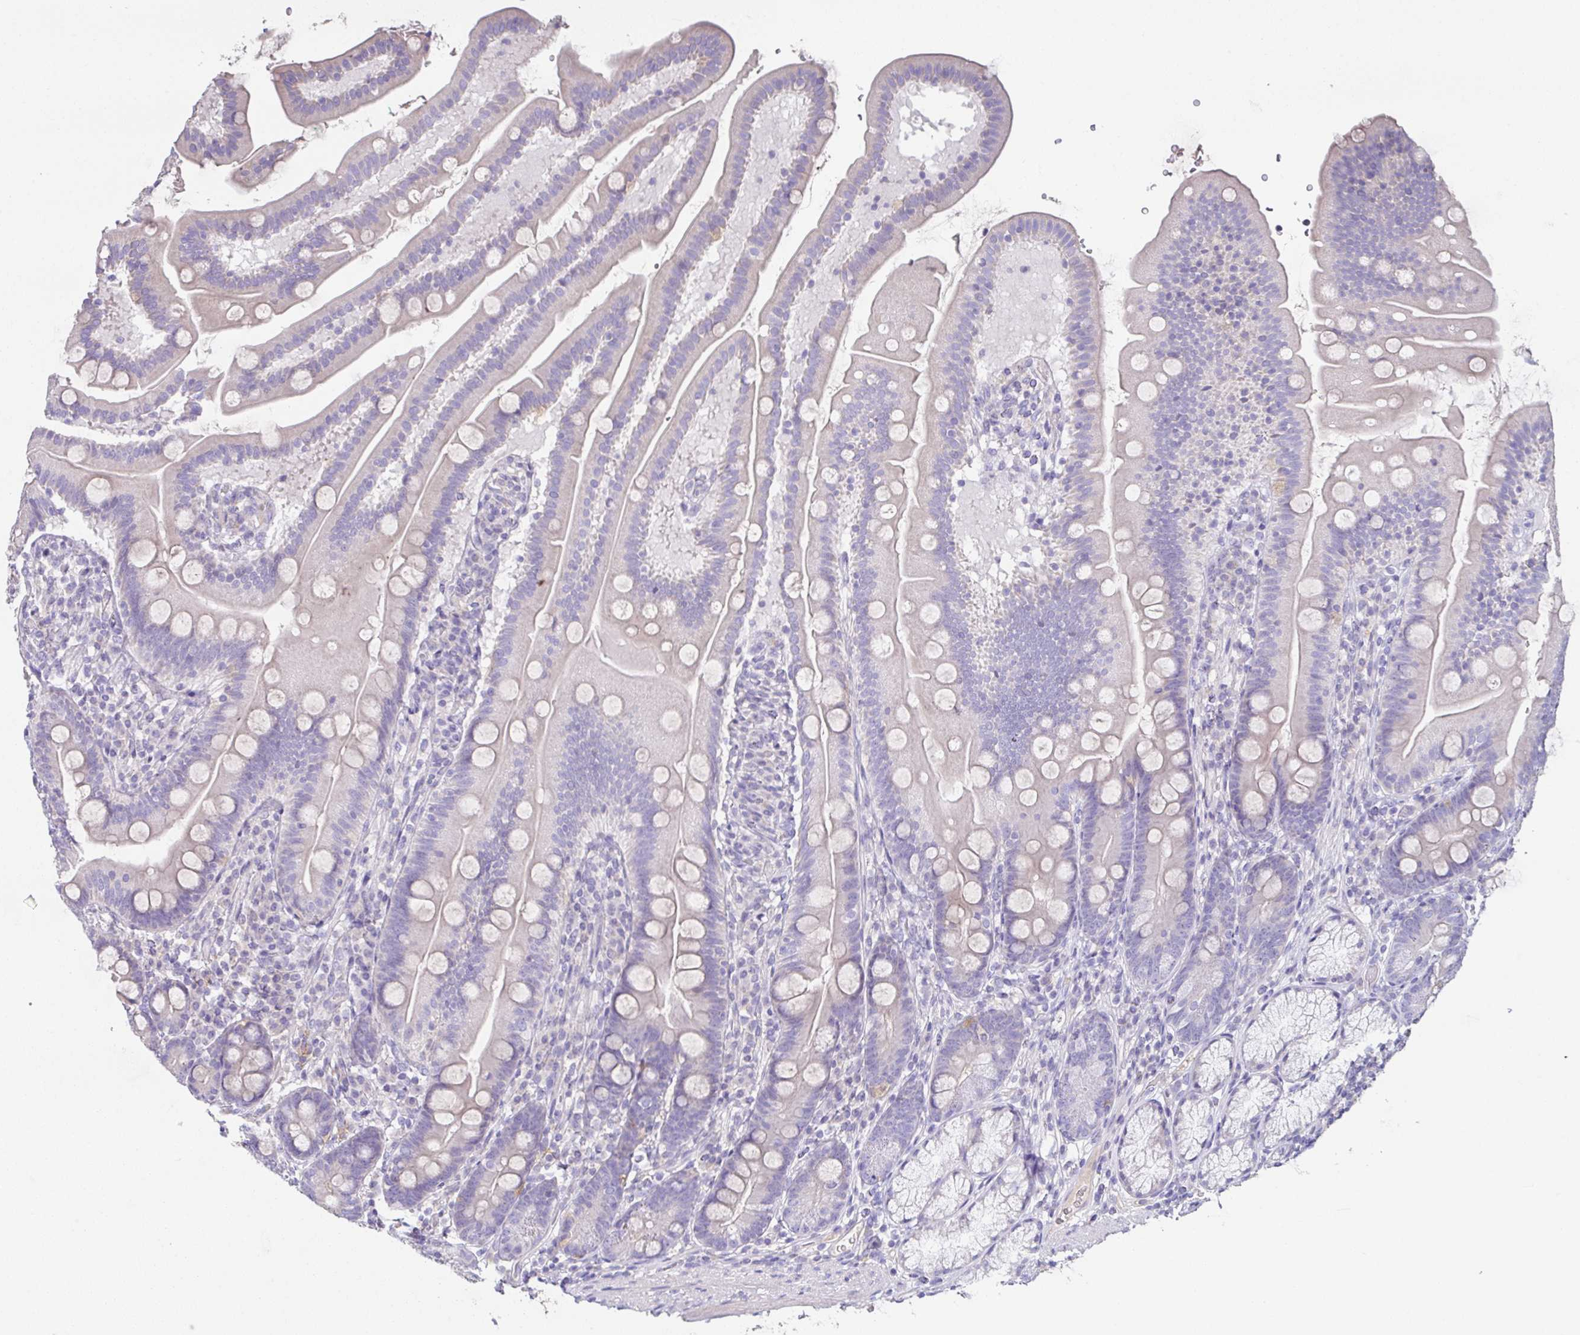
{"staining": {"intensity": "negative", "quantity": "none", "location": "none"}, "tissue": "duodenum", "cell_type": "Glandular cells", "image_type": "normal", "snomed": [{"axis": "morphology", "description": "Normal tissue, NOS"}, {"axis": "topography", "description": "Duodenum"}], "caption": "IHC micrograph of normal duodenum: duodenum stained with DAB (3,3'-diaminobenzidine) exhibits no significant protein staining in glandular cells. The staining was performed using DAB (3,3'-diaminobenzidine) to visualize the protein expression in brown, while the nuclei were stained in blue with hematoxylin (Magnification: 20x).", "gene": "MARCO", "patient": {"sex": "female", "age": 67}}